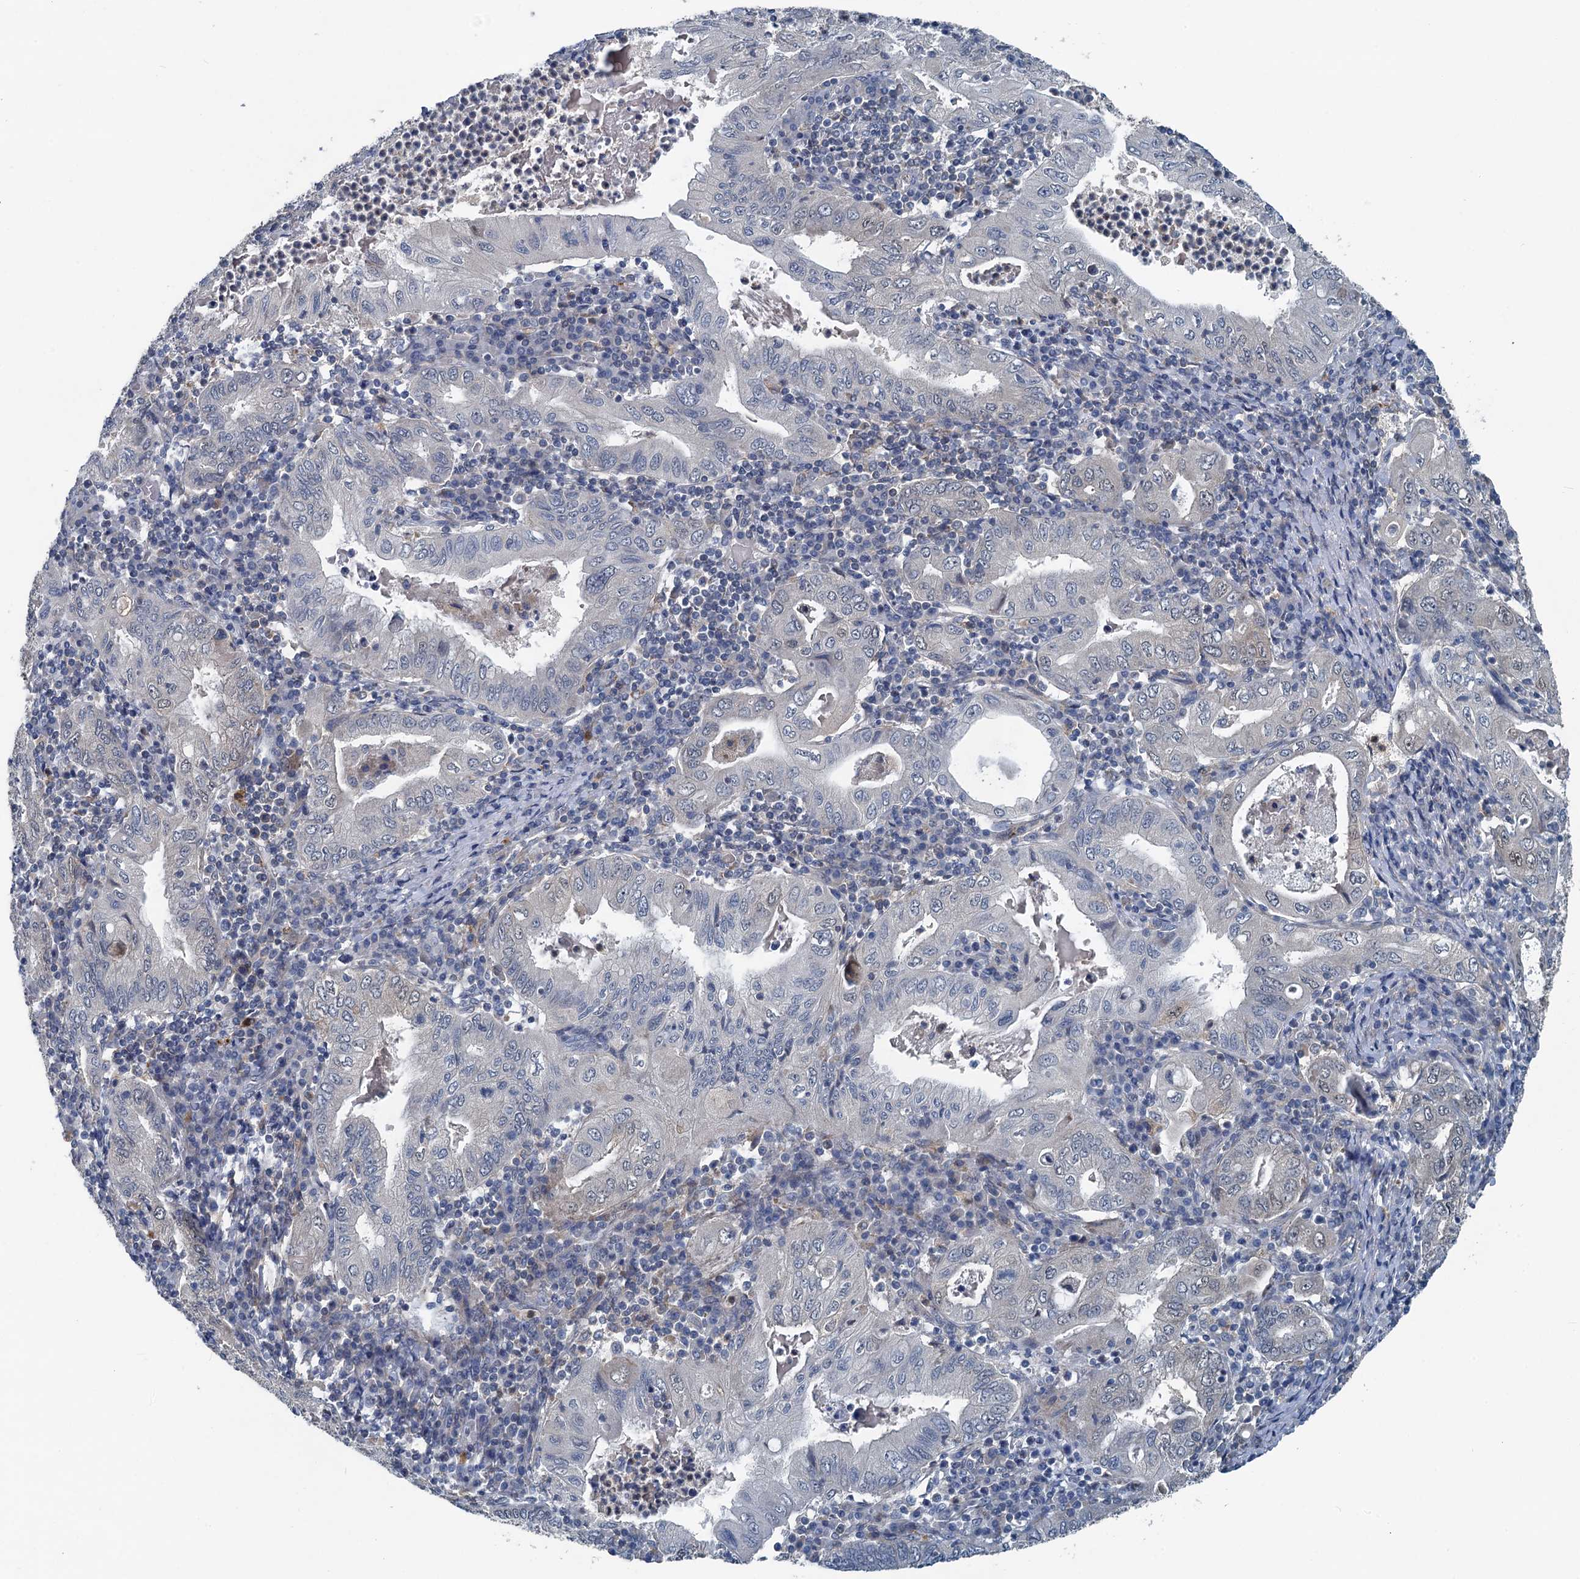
{"staining": {"intensity": "negative", "quantity": "none", "location": "none"}, "tissue": "stomach cancer", "cell_type": "Tumor cells", "image_type": "cancer", "snomed": [{"axis": "morphology", "description": "Normal tissue, NOS"}, {"axis": "morphology", "description": "Adenocarcinoma, NOS"}, {"axis": "topography", "description": "Esophagus"}, {"axis": "topography", "description": "Stomach, upper"}, {"axis": "topography", "description": "Peripheral nerve tissue"}], "caption": "This photomicrograph is of stomach adenocarcinoma stained with IHC to label a protein in brown with the nuclei are counter-stained blue. There is no expression in tumor cells.", "gene": "GCLM", "patient": {"sex": "male", "age": 62}}